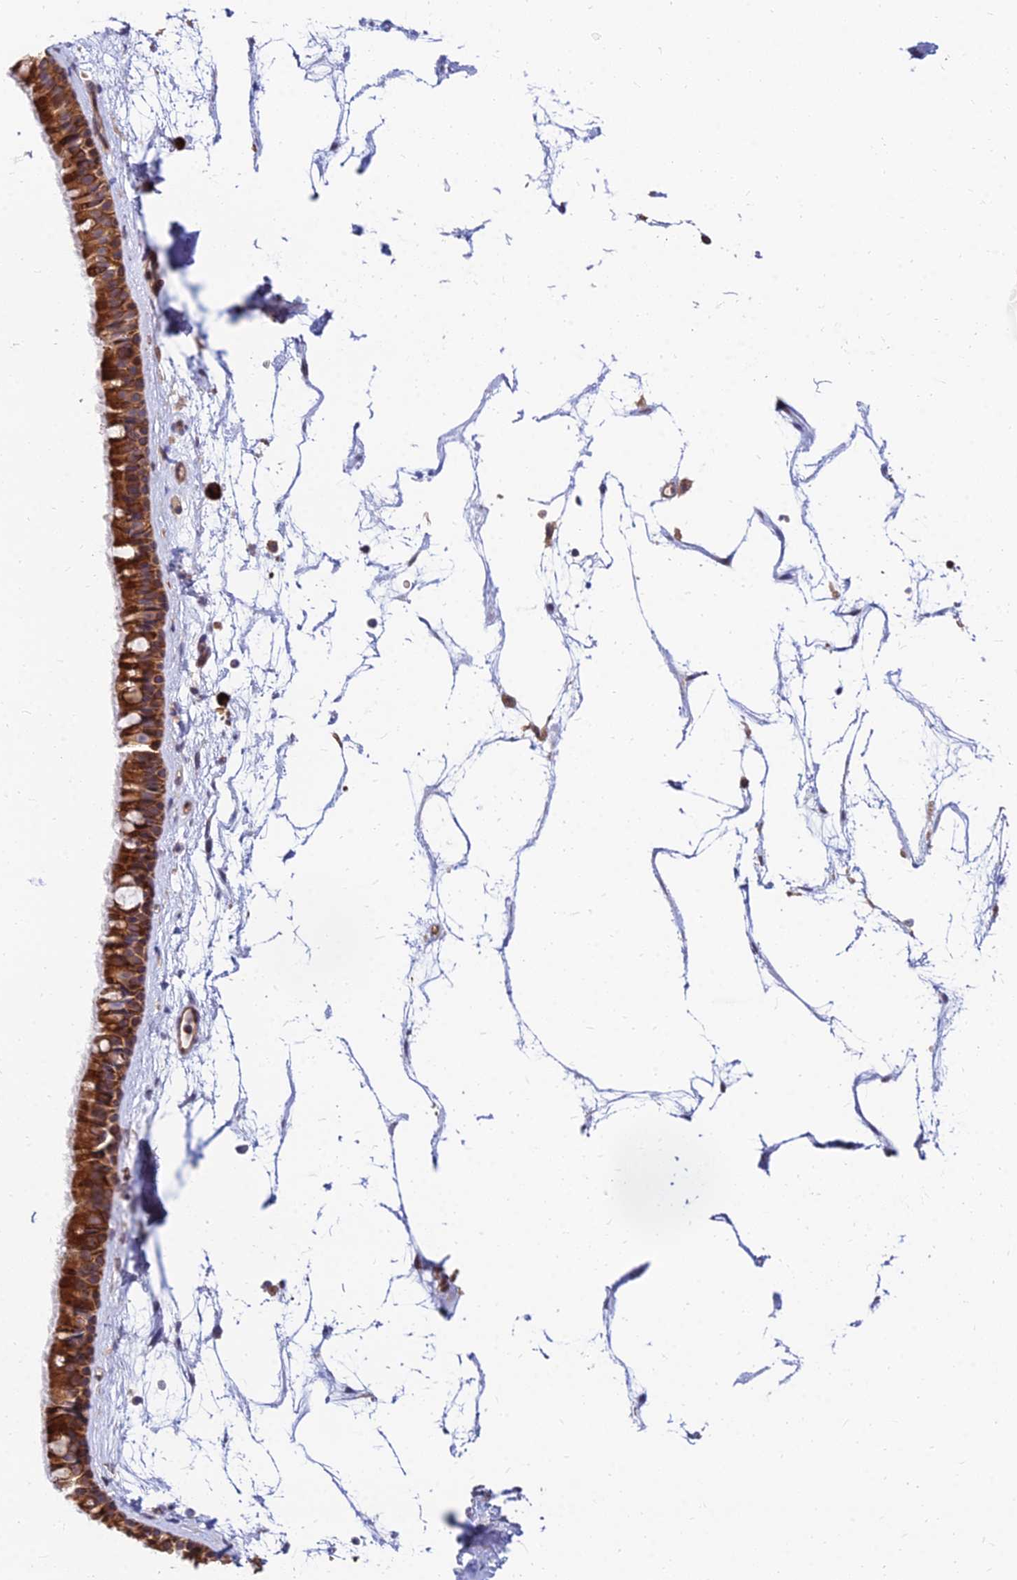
{"staining": {"intensity": "strong", "quantity": ">75%", "location": "cytoplasmic/membranous"}, "tissue": "nasopharynx", "cell_type": "Respiratory epithelial cells", "image_type": "normal", "snomed": [{"axis": "morphology", "description": "Normal tissue, NOS"}, {"axis": "topography", "description": "Nasopharynx"}], "caption": "Respiratory epithelial cells display high levels of strong cytoplasmic/membranous positivity in about >75% of cells in normal human nasopharynx. The protein is shown in brown color, while the nuclei are stained blue.", "gene": "CCT6A", "patient": {"sex": "male", "age": 64}}